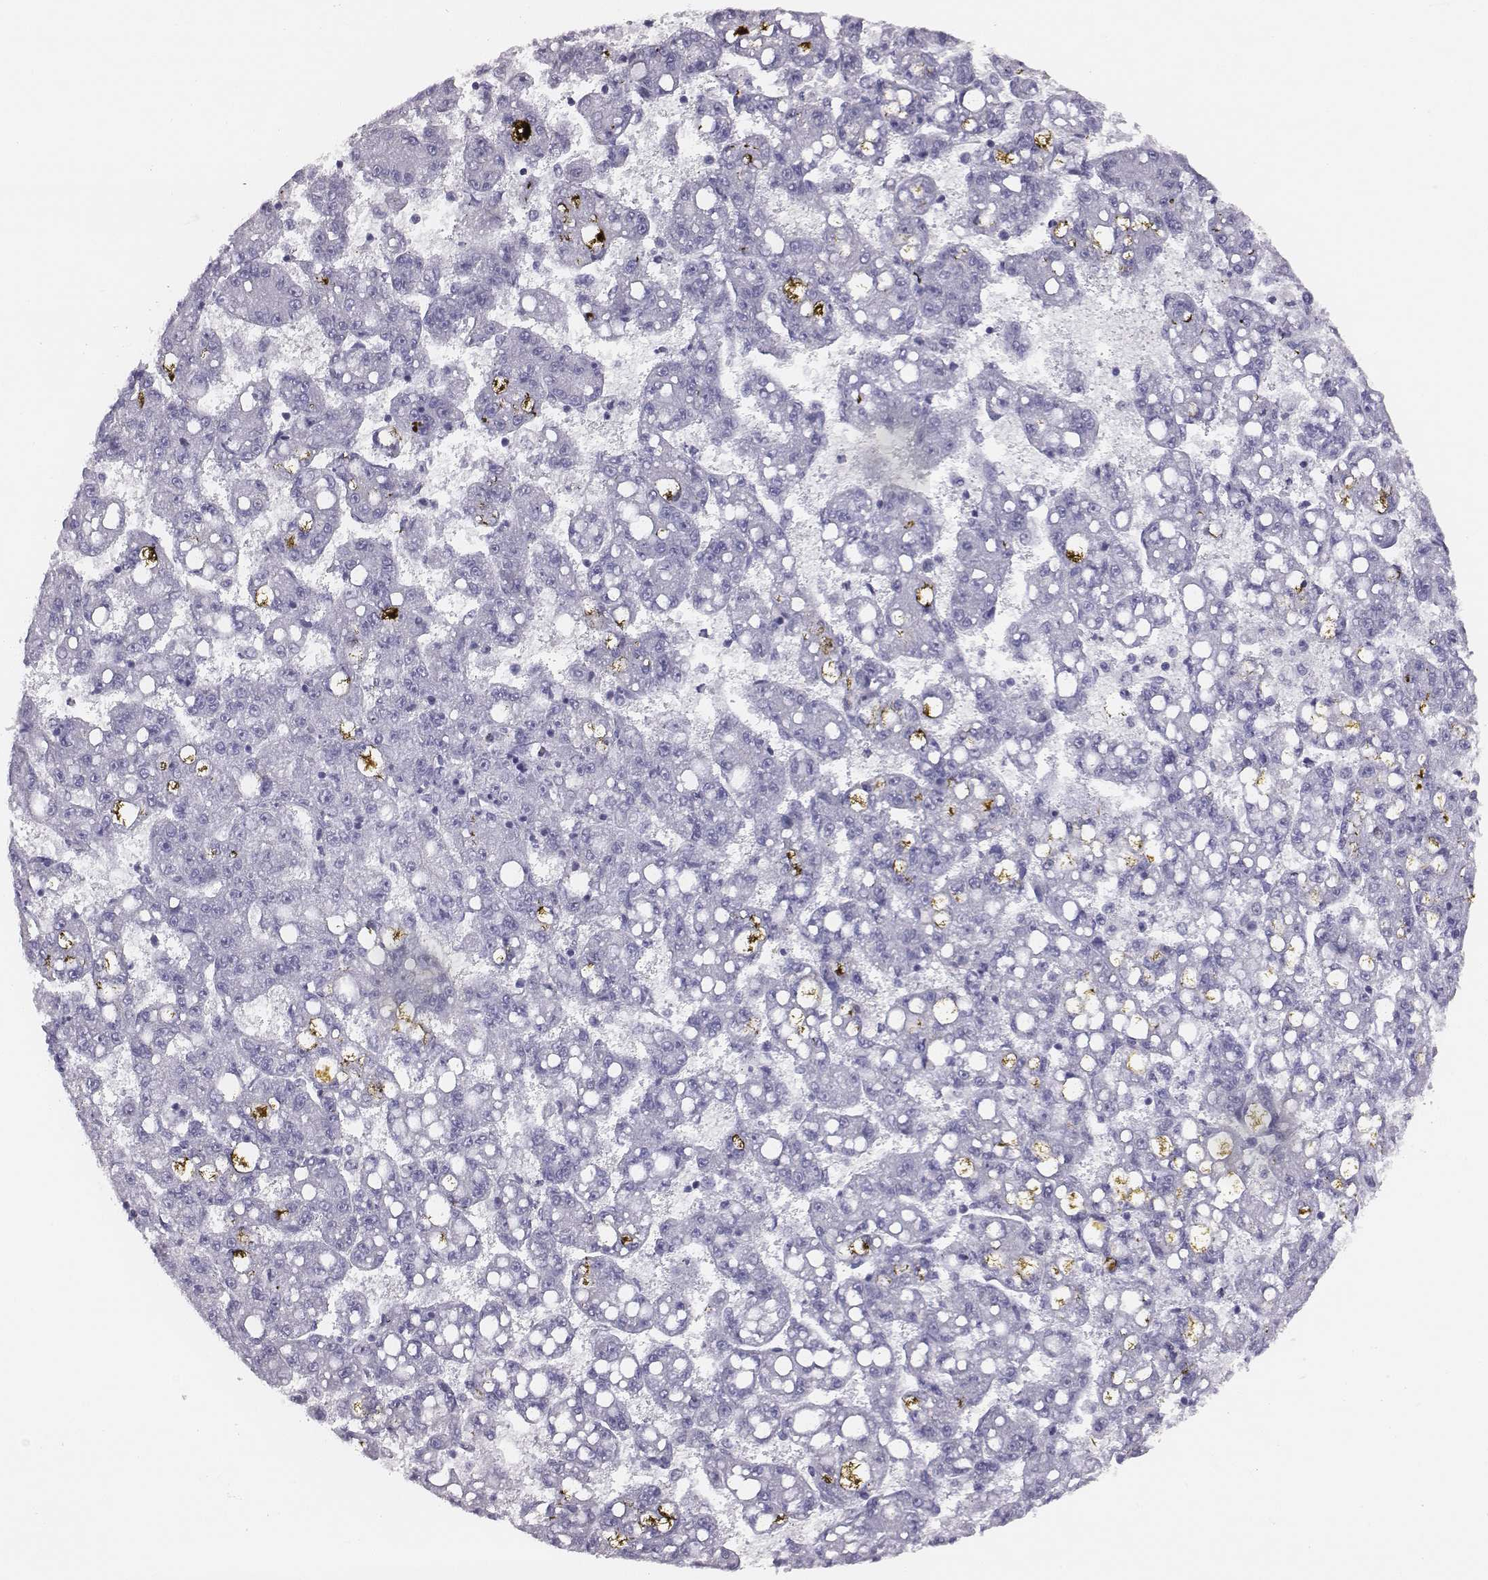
{"staining": {"intensity": "negative", "quantity": "none", "location": "none"}, "tissue": "liver cancer", "cell_type": "Tumor cells", "image_type": "cancer", "snomed": [{"axis": "morphology", "description": "Carcinoma, Hepatocellular, NOS"}, {"axis": "topography", "description": "Liver"}], "caption": "IHC image of neoplastic tissue: human liver hepatocellular carcinoma stained with DAB (3,3'-diaminobenzidine) reveals no significant protein positivity in tumor cells.", "gene": "ACOD1", "patient": {"sex": "female", "age": 65}}